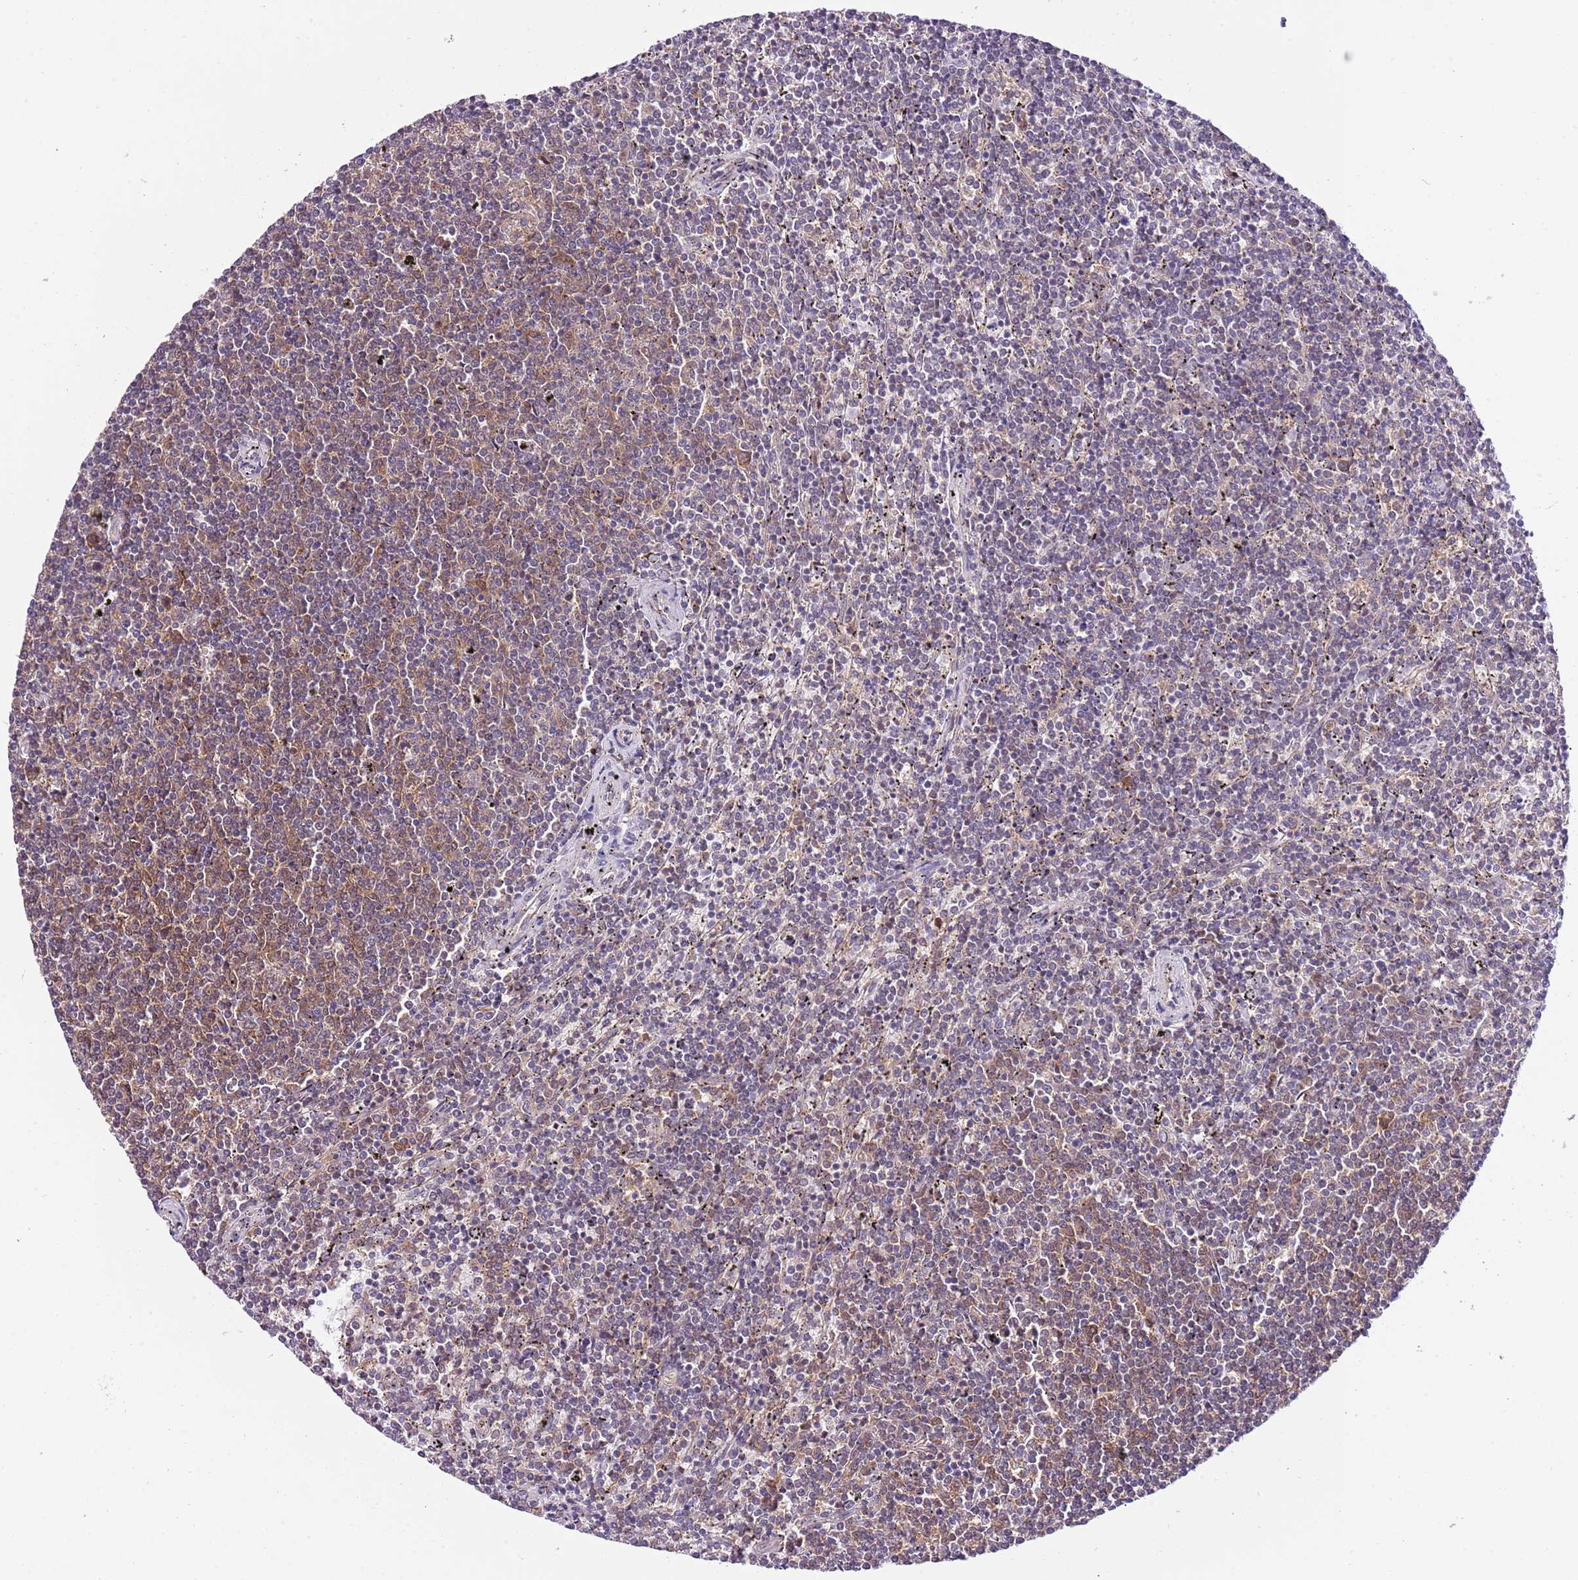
{"staining": {"intensity": "weak", "quantity": "<25%", "location": "cytoplasmic/membranous"}, "tissue": "lymphoma", "cell_type": "Tumor cells", "image_type": "cancer", "snomed": [{"axis": "morphology", "description": "Malignant lymphoma, non-Hodgkin's type, Low grade"}, {"axis": "topography", "description": "Spleen"}], "caption": "Protein analysis of malignant lymphoma, non-Hodgkin's type (low-grade) exhibits no significant staining in tumor cells. (DAB (3,3'-diaminobenzidine) immunohistochemistry (IHC), high magnification).", "gene": "DONSON", "patient": {"sex": "female", "age": 50}}